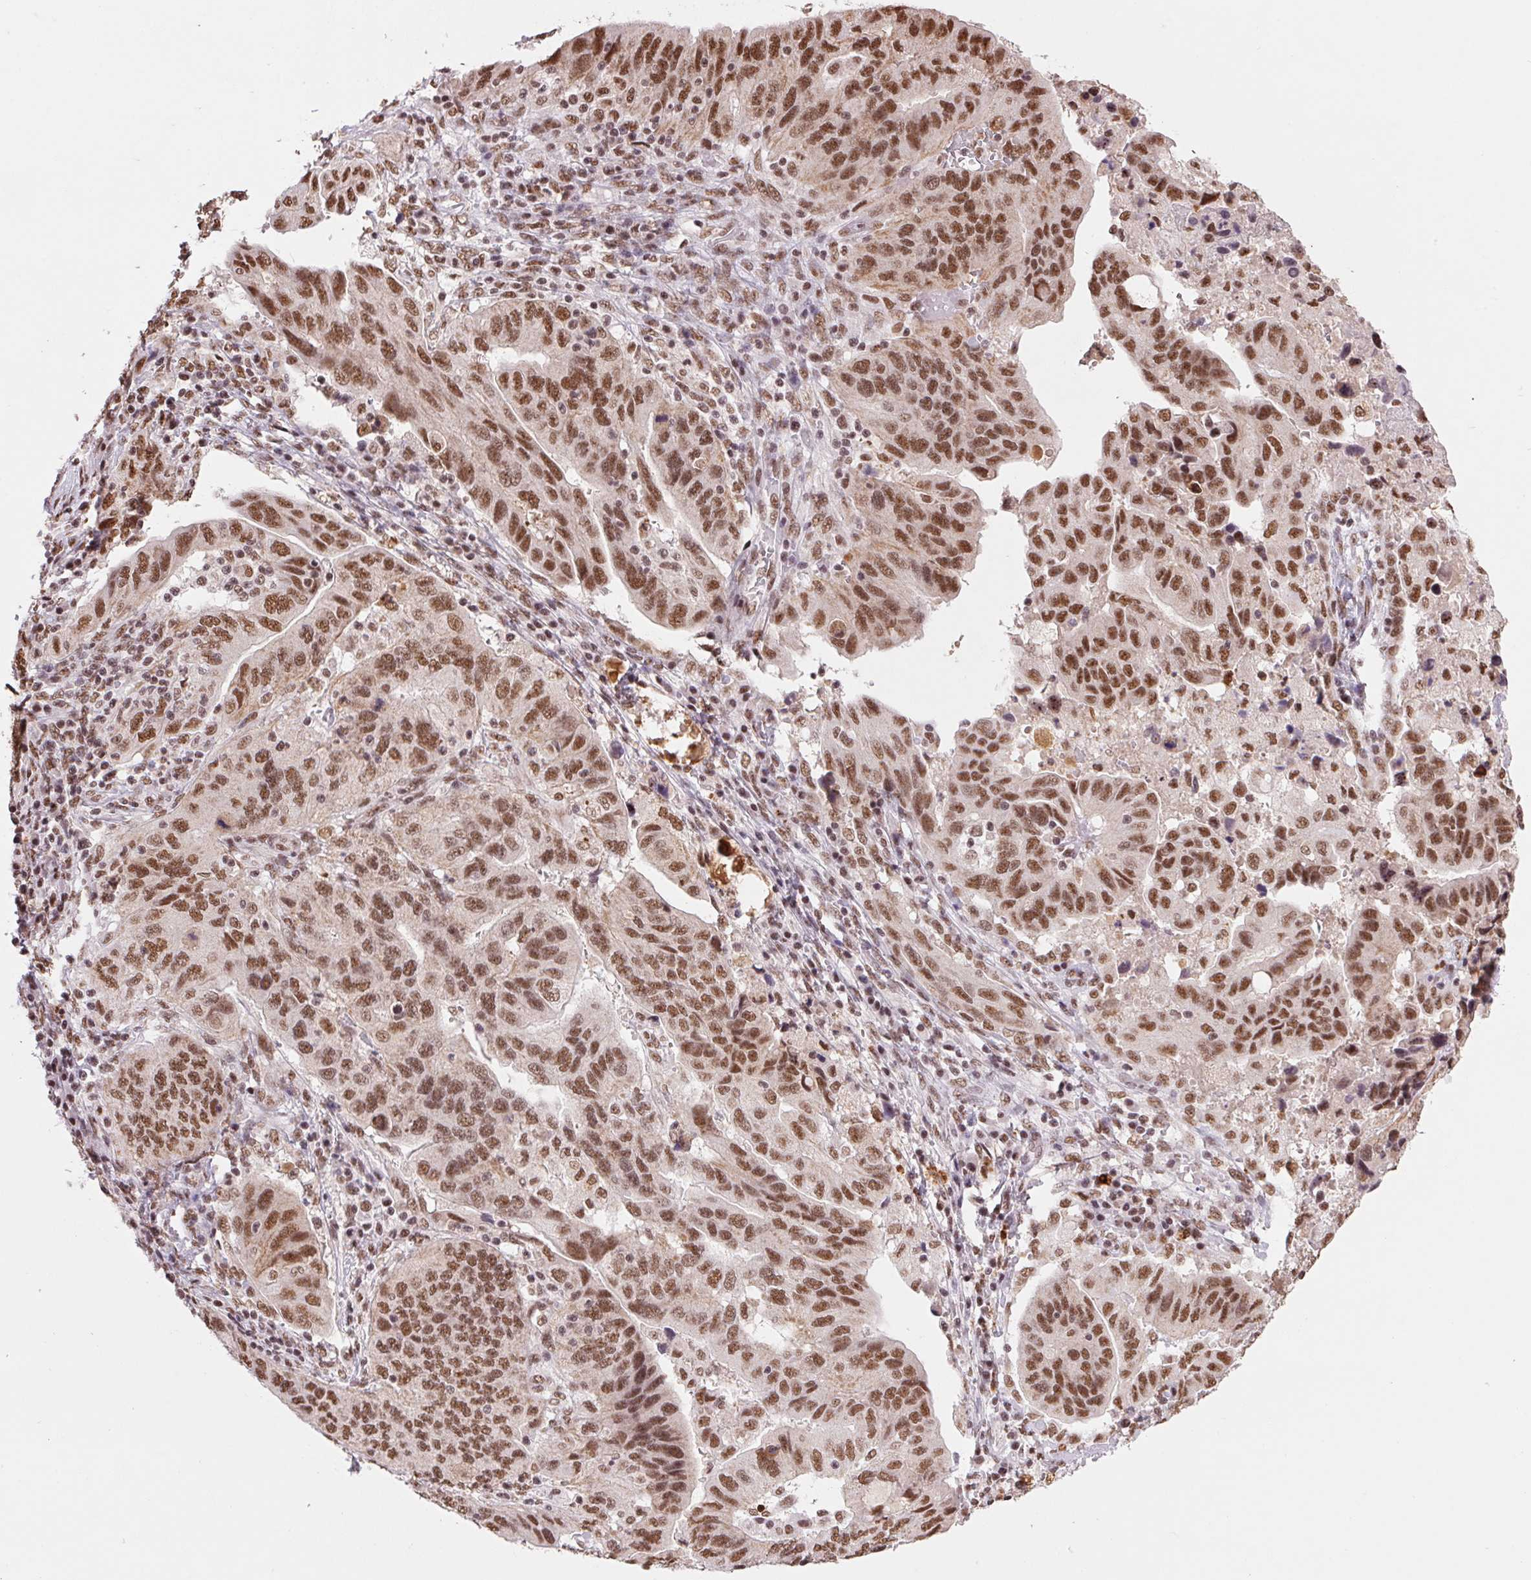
{"staining": {"intensity": "moderate", "quantity": ">75%", "location": "nuclear"}, "tissue": "ovarian cancer", "cell_type": "Tumor cells", "image_type": "cancer", "snomed": [{"axis": "morphology", "description": "Cystadenocarcinoma, serous, NOS"}, {"axis": "topography", "description": "Ovary"}], "caption": "A brown stain labels moderate nuclear expression of a protein in ovarian cancer (serous cystadenocarcinoma) tumor cells.", "gene": "SNRPG", "patient": {"sex": "female", "age": 79}}